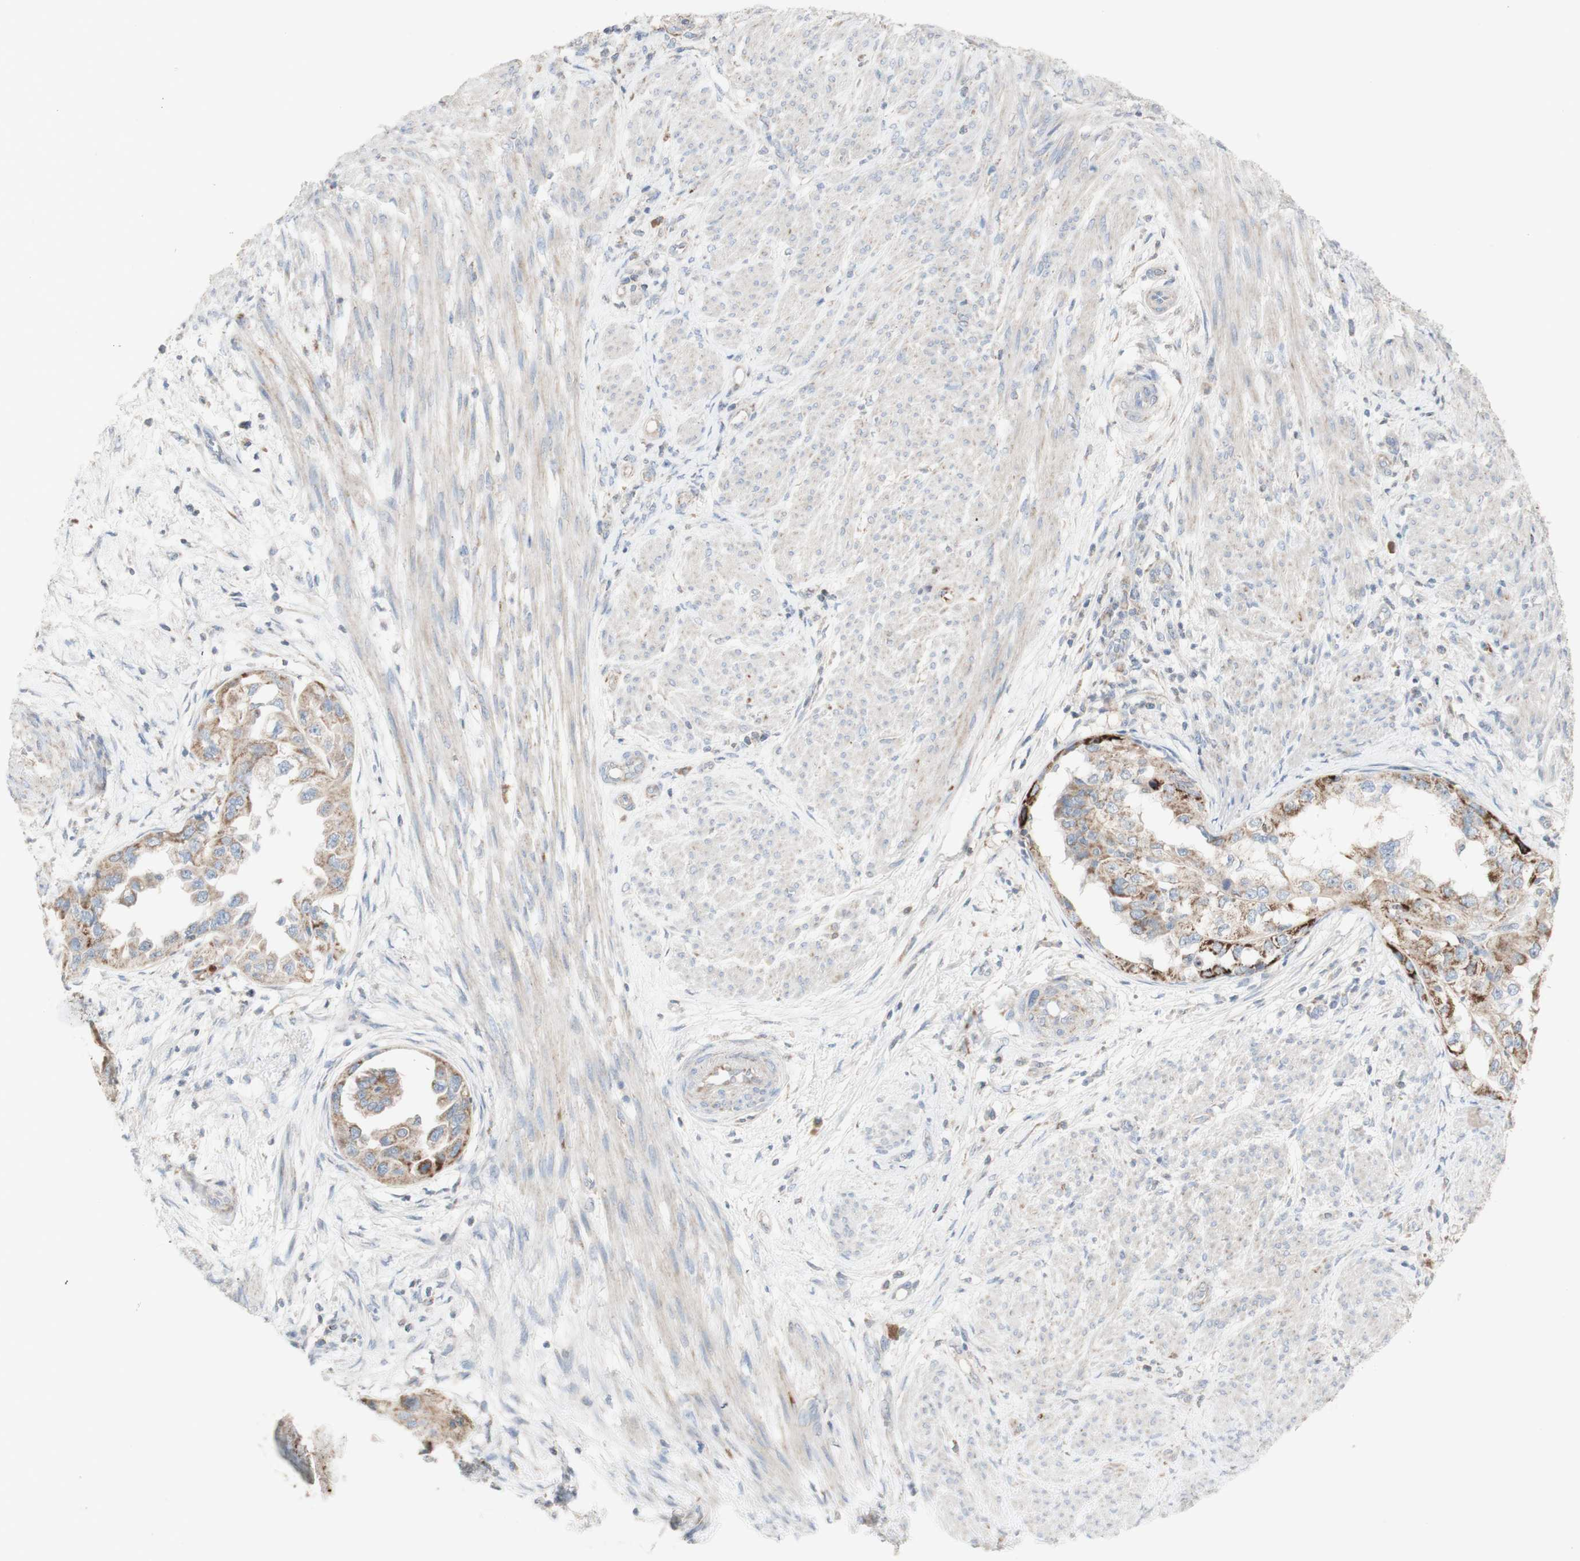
{"staining": {"intensity": "weak", "quantity": ">75%", "location": "cytoplasmic/membranous"}, "tissue": "endometrial cancer", "cell_type": "Tumor cells", "image_type": "cancer", "snomed": [{"axis": "morphology", "description": "Adenocarcinoma, NOS"}, {"axis": "topography", "description": "Endometrium"}], "caption": "A brown stain labels weak cytoplasmic/membranous staining of a protein in endometrial cancer tumor cells.", "gene": "CNTNAP1", "patient": {"sex": "female", "age": 85}}